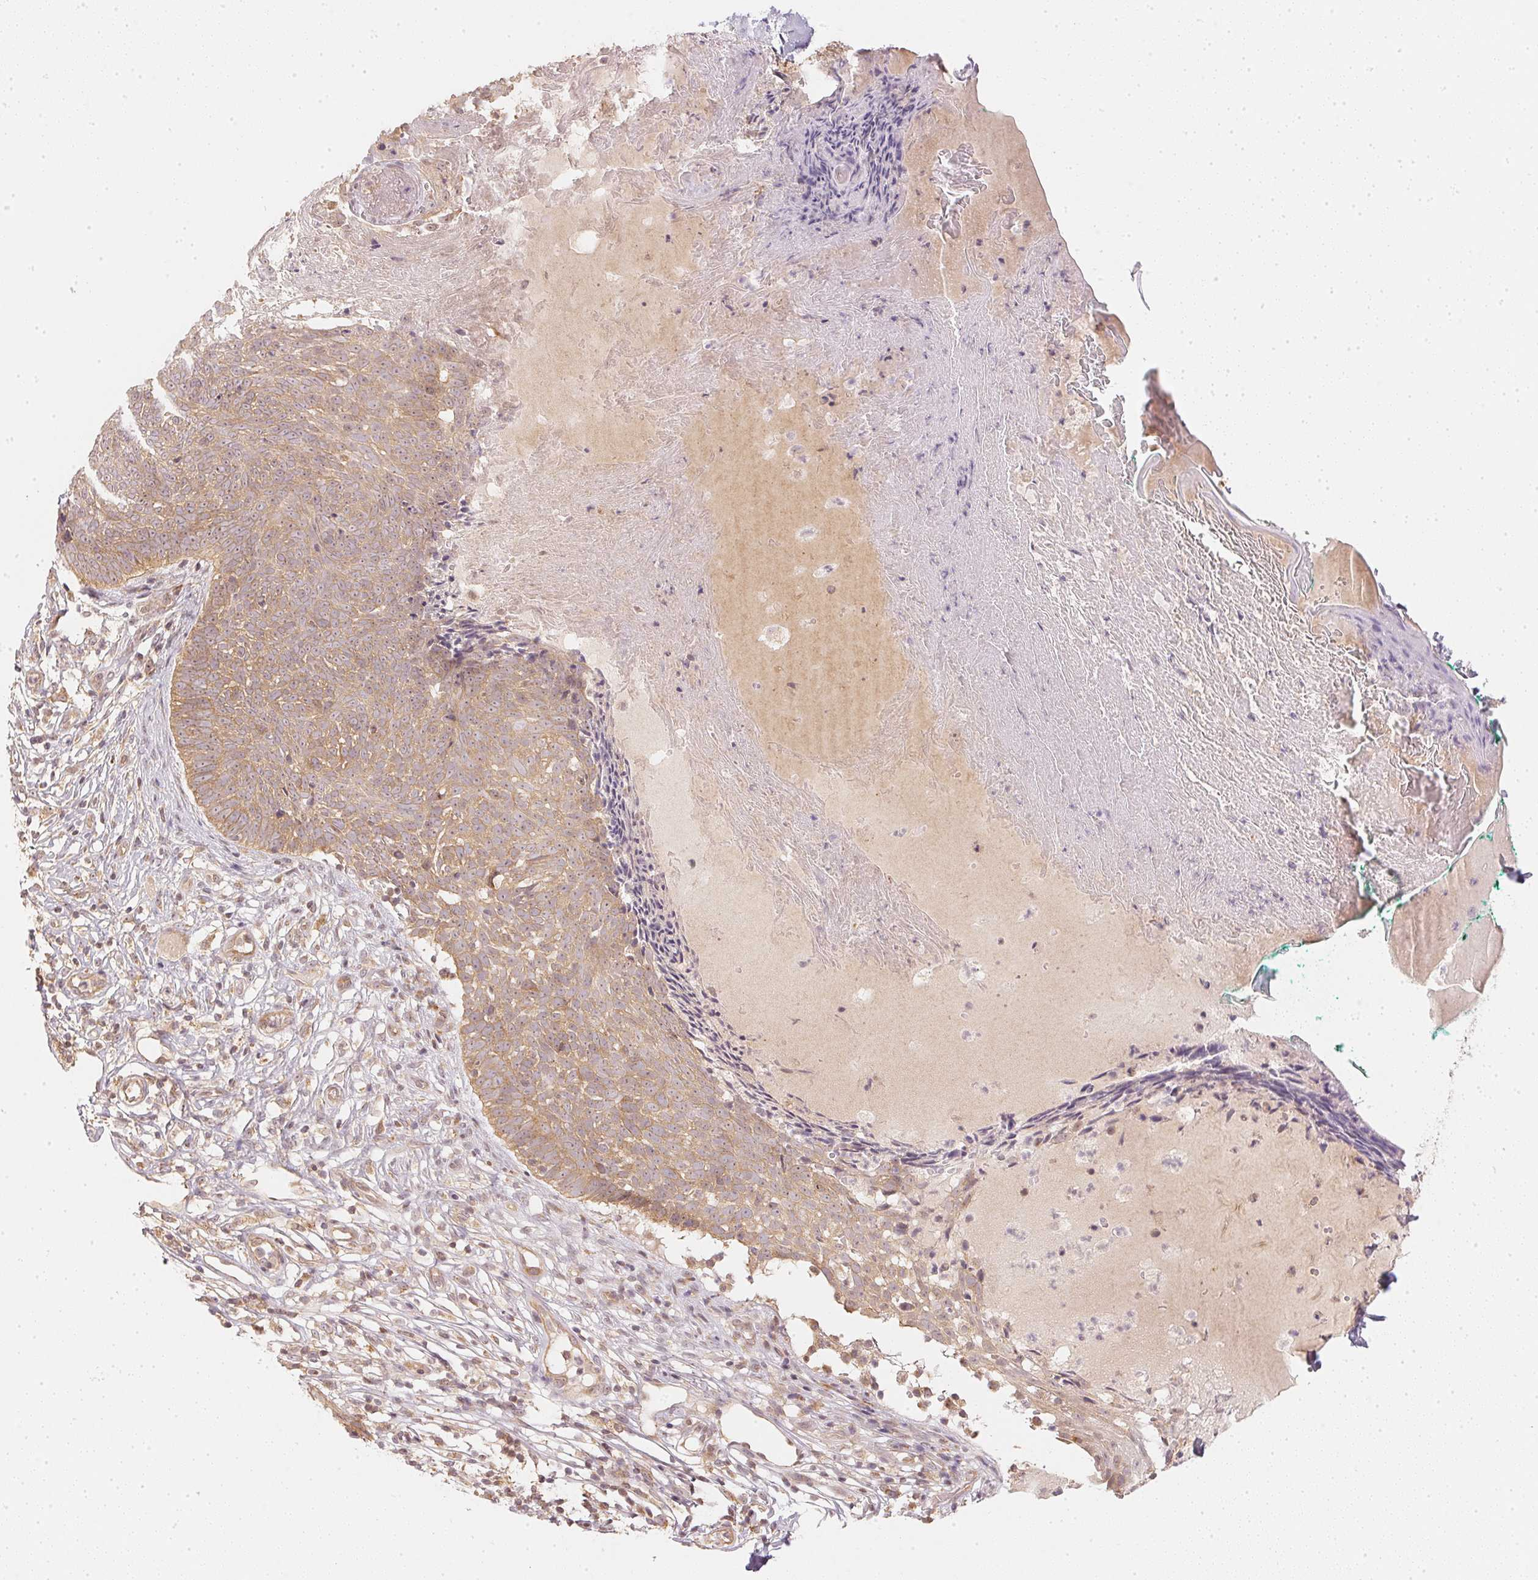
{"staining": {"intensity": "moderate", "quantity": ">75%", "location": "cytoplasmic/membranous"}, "tissue": "skin cancer", "cell_type": "Tumor cells", "image_type": "cancer", "snomed": [{"axis": "morphology", "description": "Basal cell carcinoma"}, {"axis": "topography", "description": "Skin"}], "caption": "This photomicrograph shows basal cell carcinoma (skin) stained with immunohistochemistry to label a protein in brown. The cytoplasmic/membranous of tumor cells show moderate positivity for the protein. Nuclei are counter-stained blue.", "gene": "WDR54", "patient": {"sex": "male", "age": 85}}